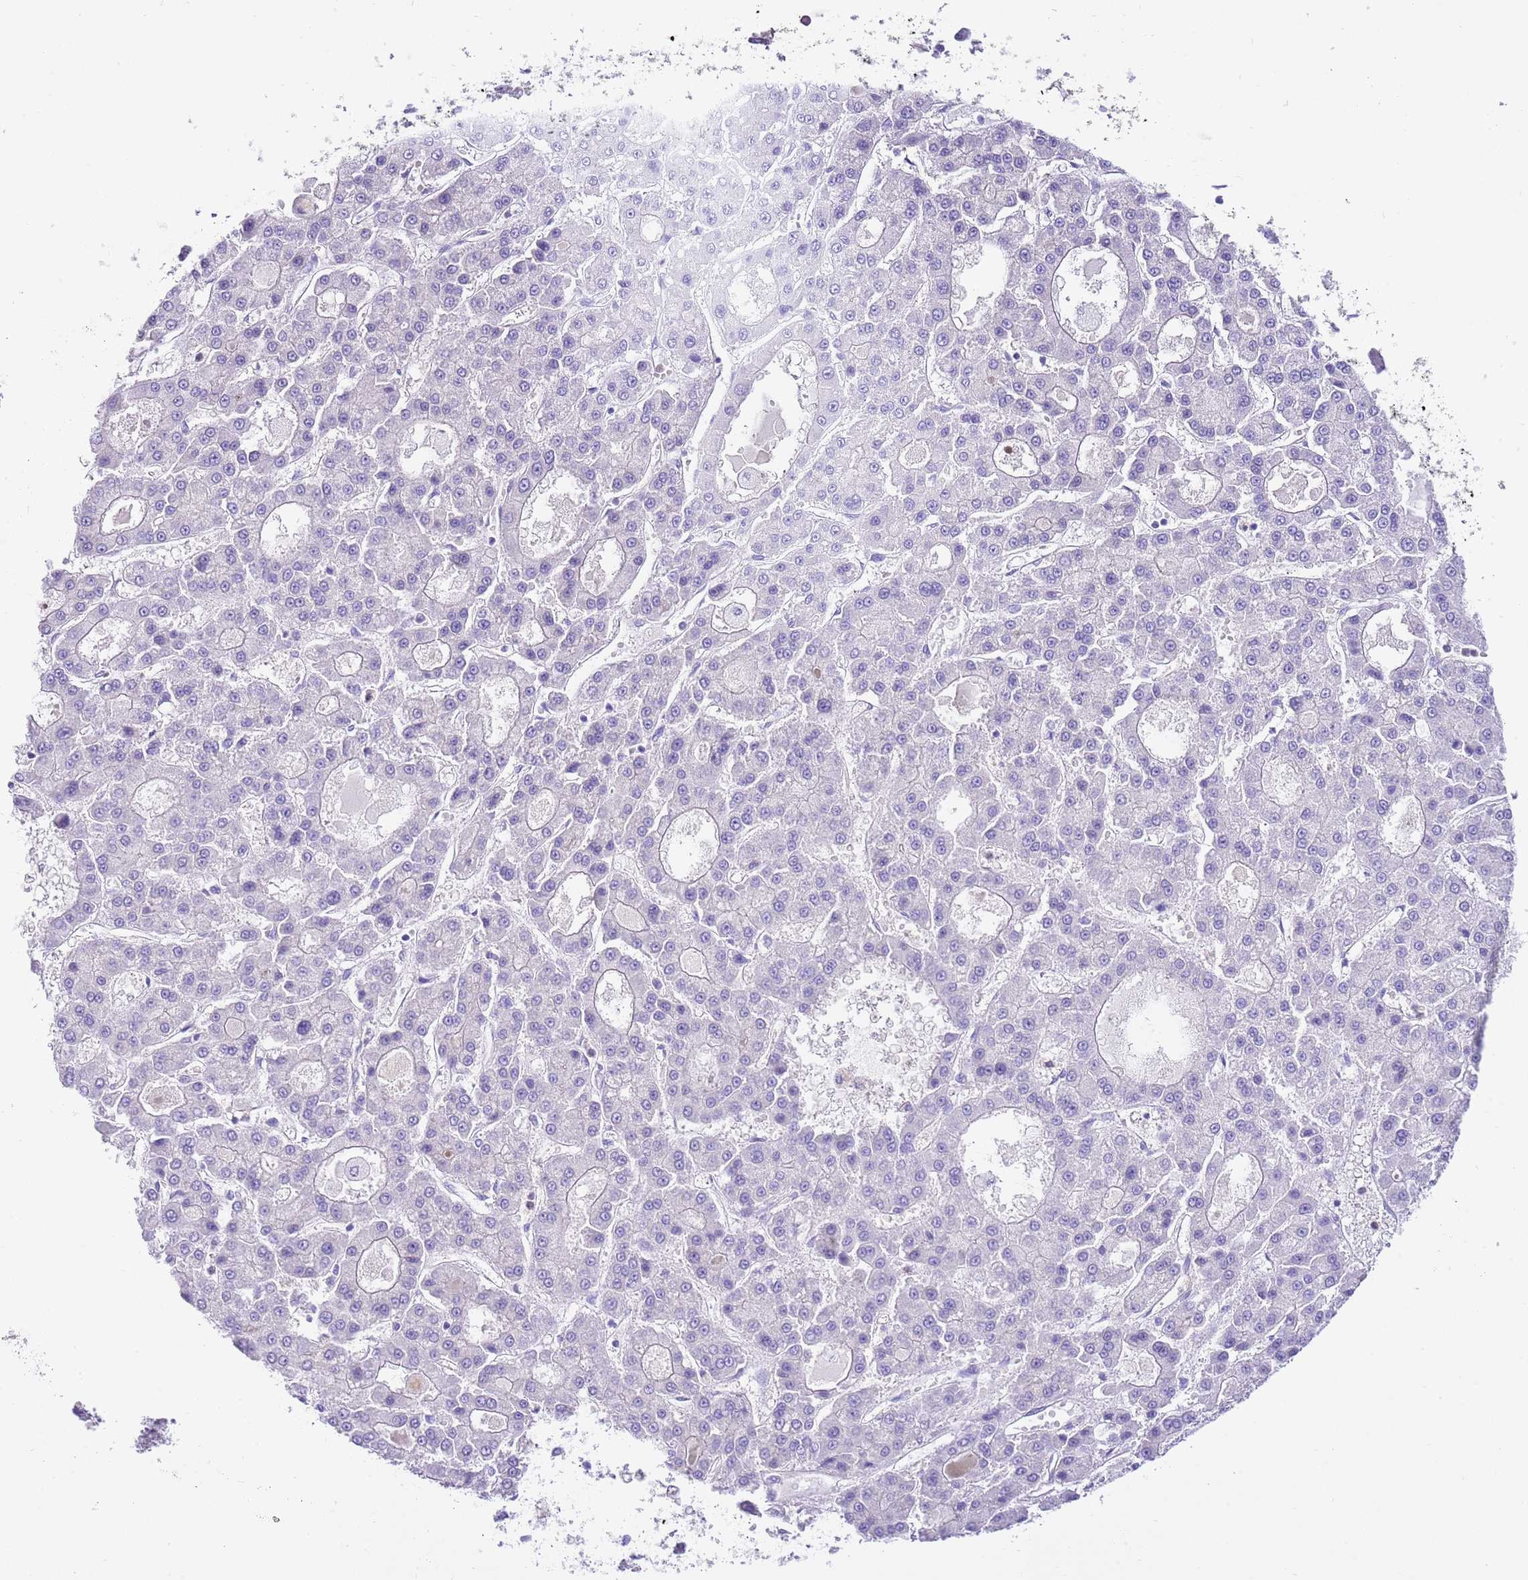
{"staining": {"intensity": "negative", "quantity": "none", "location": "none"}, "tissue": "liver cancer", "cell_type": "Tumor cells", "image_type": "cancer", "snomed": [{"axis": "morphology", "description": "Carcinoma, Hepatocellular, NOS"}, {"axis": "topography", "description": "Liver"}], "caption": "Tumor cells are negative for protein expression in human liver hepatocellular carcinoma. (Brightfield microscopy of DAB (3,3'-diaminobenzidine) immunohistochemistry at high magnification).", "gene": "BHLHA15", "patient": {"sex": "male", "age": 70}}